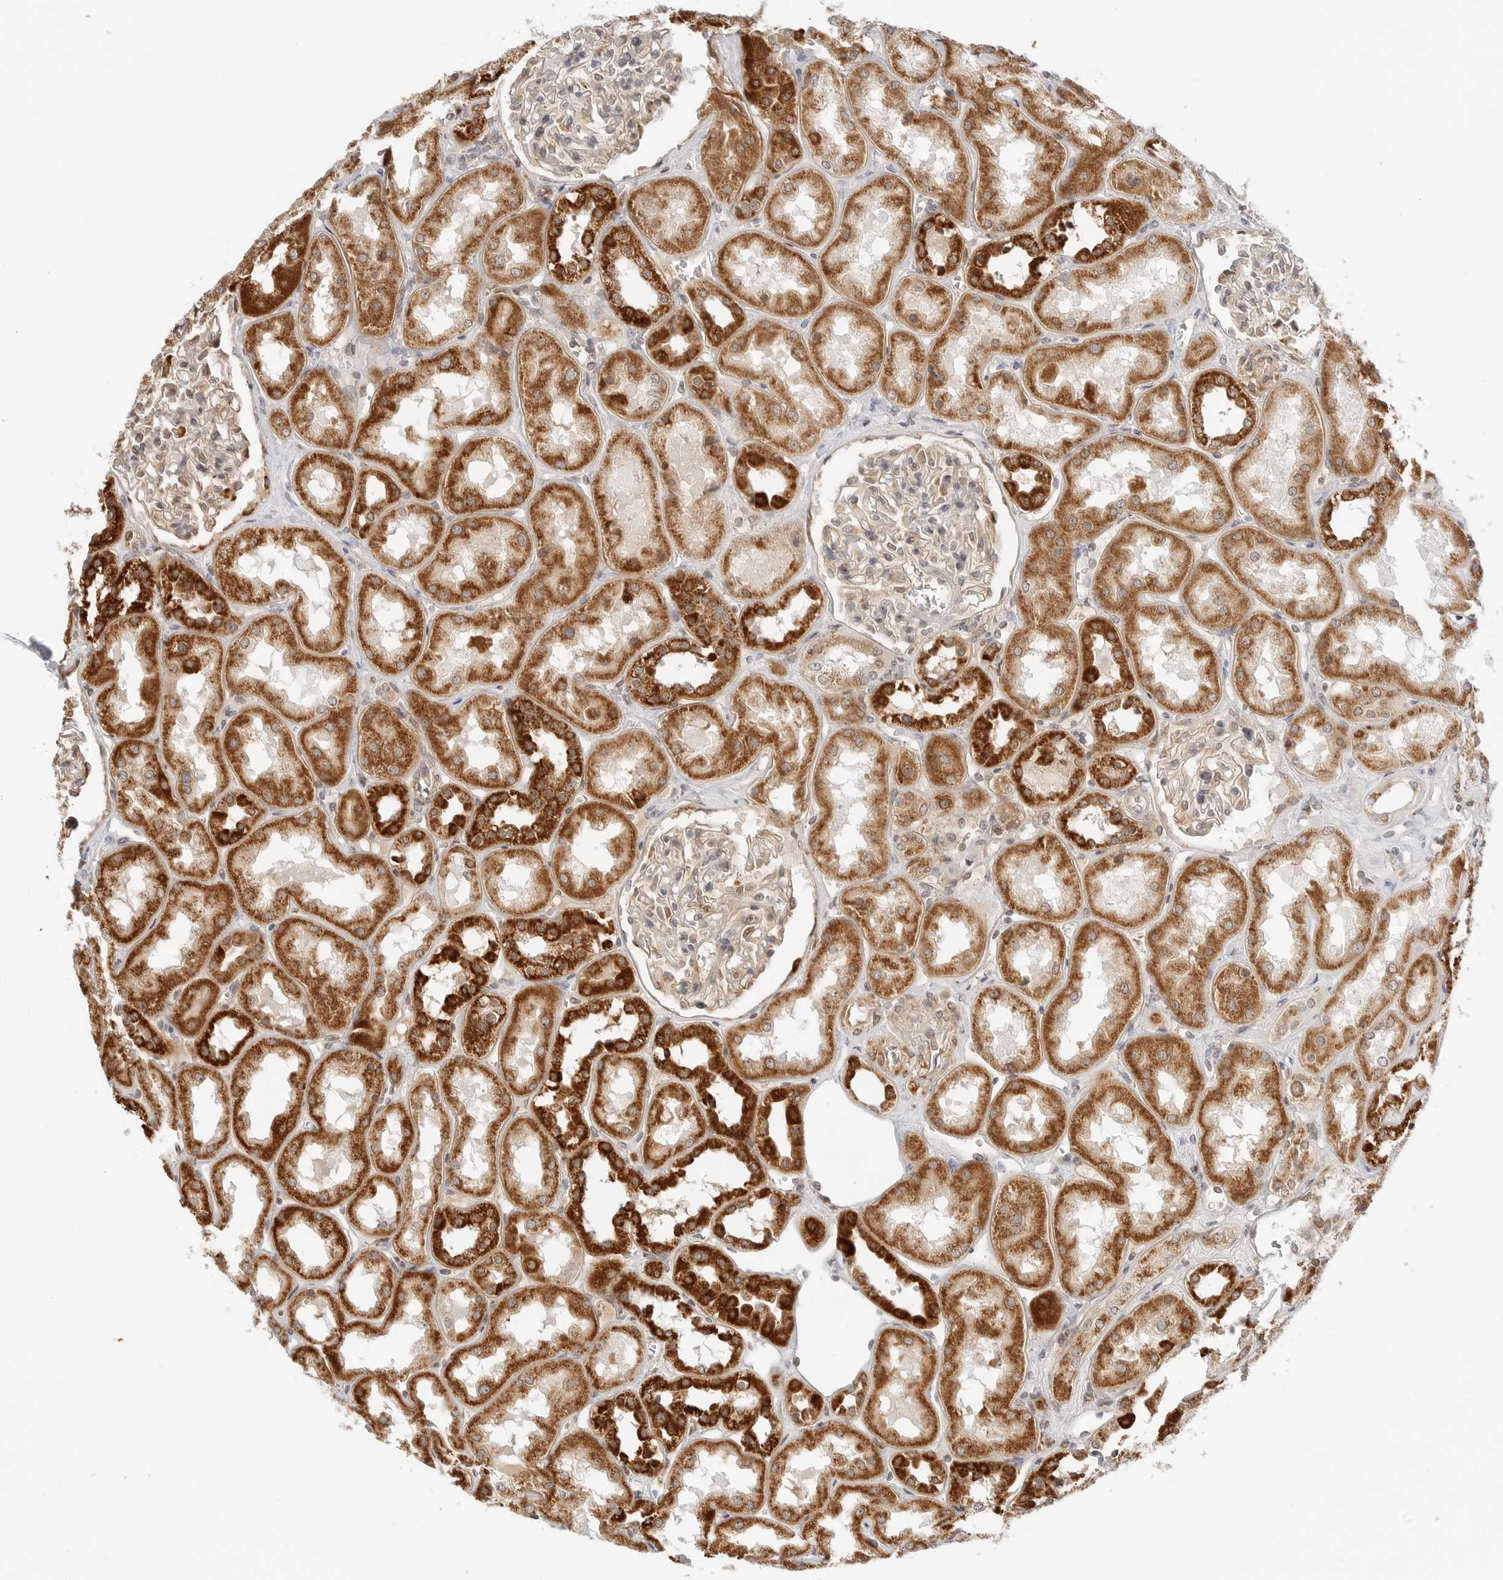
{"staining": {"intensity": "weak", "quantity": "25%-75%", "location": "cytoplasmic/membranous"}, "tissue": "kidney", "cell_type": "Cells in glomeruli", "image_type": "normal", "snomed": [{"axis": "morphology", "description": "Normal tissue, NOS"}, {"axis": "topography", "description": "Kidney"}], "caption": "DAB immunohistochemical staining of normal kidney exhibits weak cytoplasmic/membranous protein expression in approximately 25%-75% of cells in glomeruli.", "gene": "DYRK4", "patient": {"sex": "male", "age": 70}}